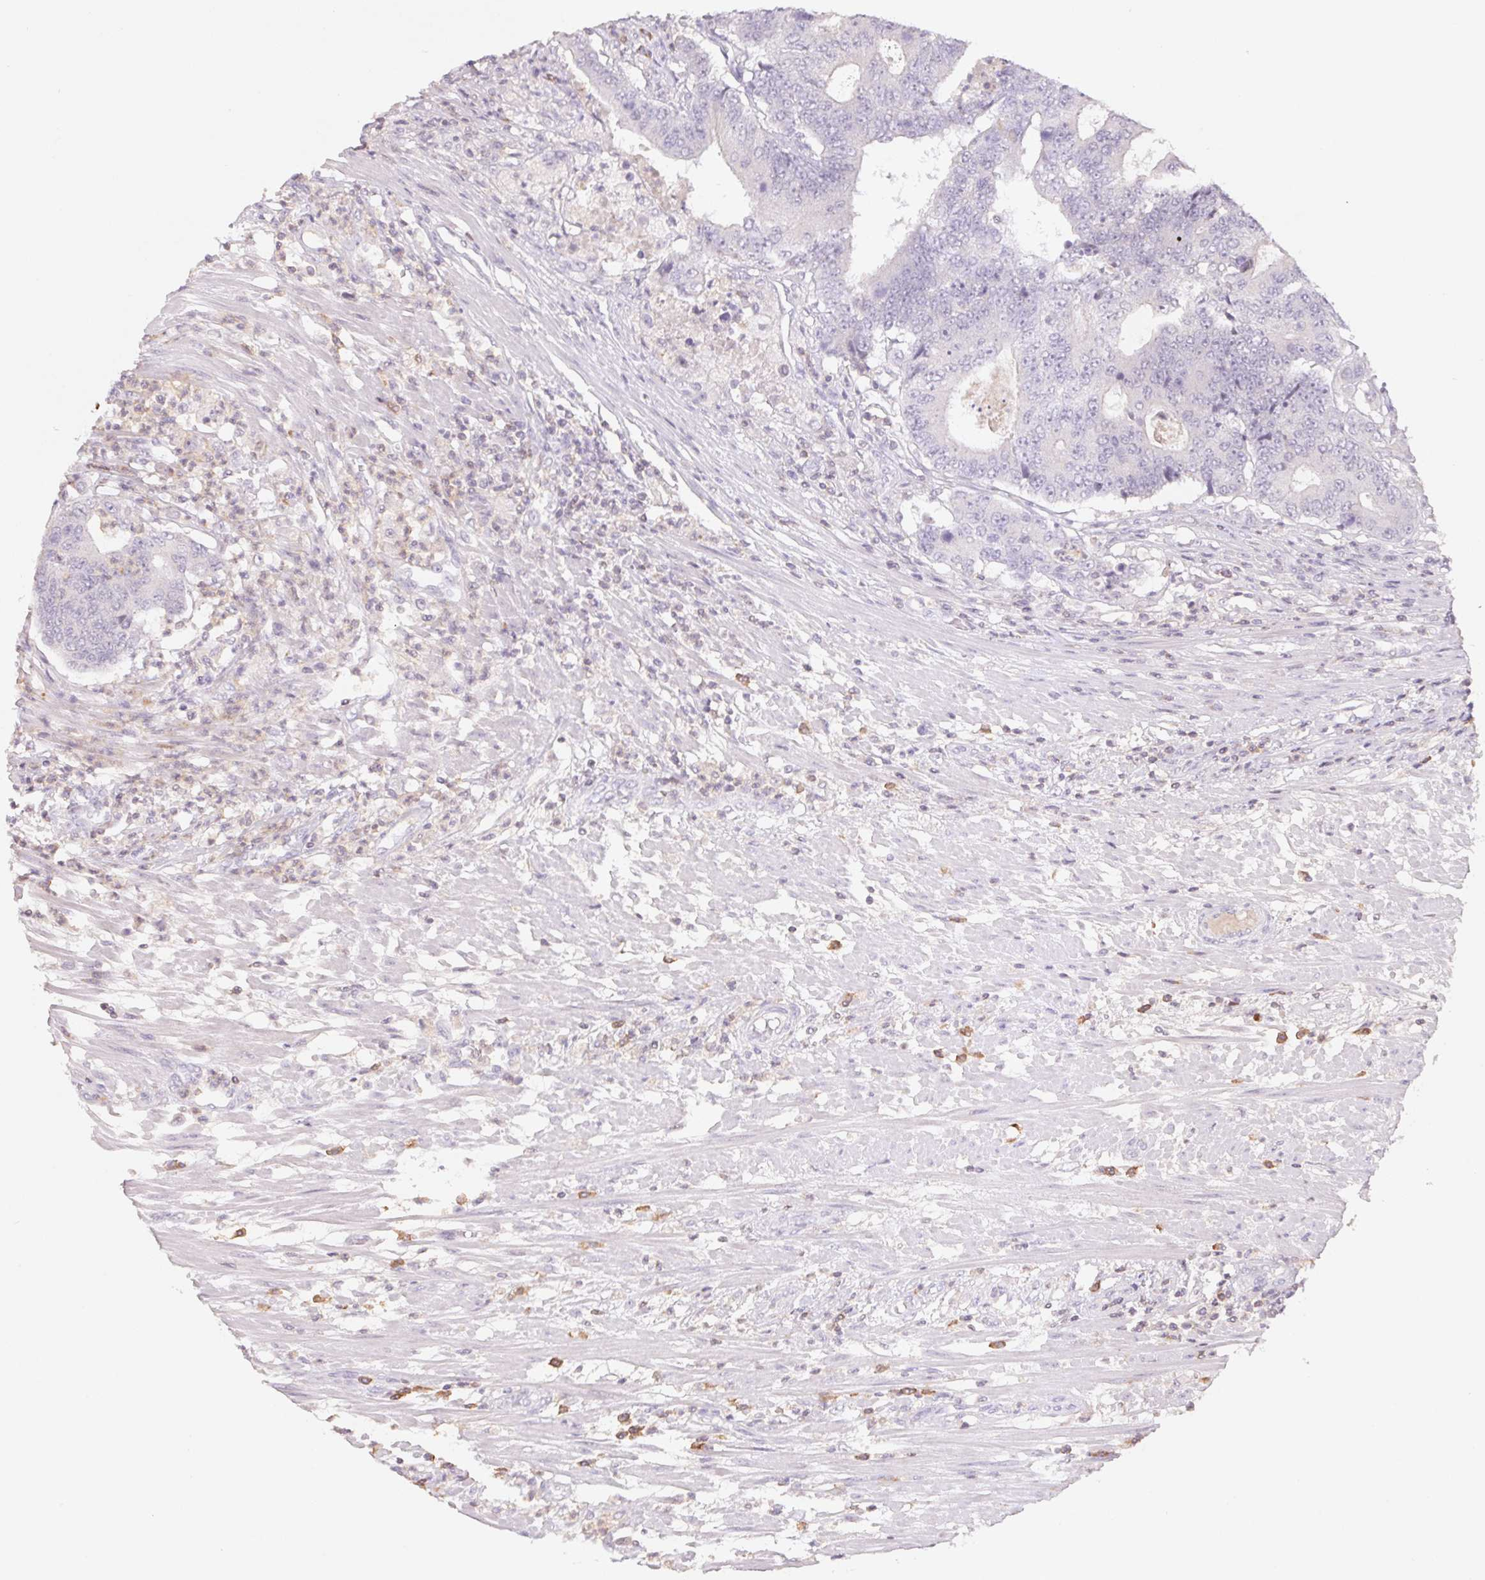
{"staining": {"intensity": "negative", "quantity": "none", "location": "none"}, "tissue": "colorectal cancer", "cell_type": "Tumor cells", "image_type": "cancer", "snomed": [{"axis": "morphology", "description": "Adenocarcinoma, NOS"}, {"axis": "topography", "description": "Colon"}], "caption": "Adenocarcinoma (colorectal) was stained to show a protein in brown. There is no significant staining in tumor cells.", "gene": "KIF26A", "patient": {"sex": "female", "age": 48}}